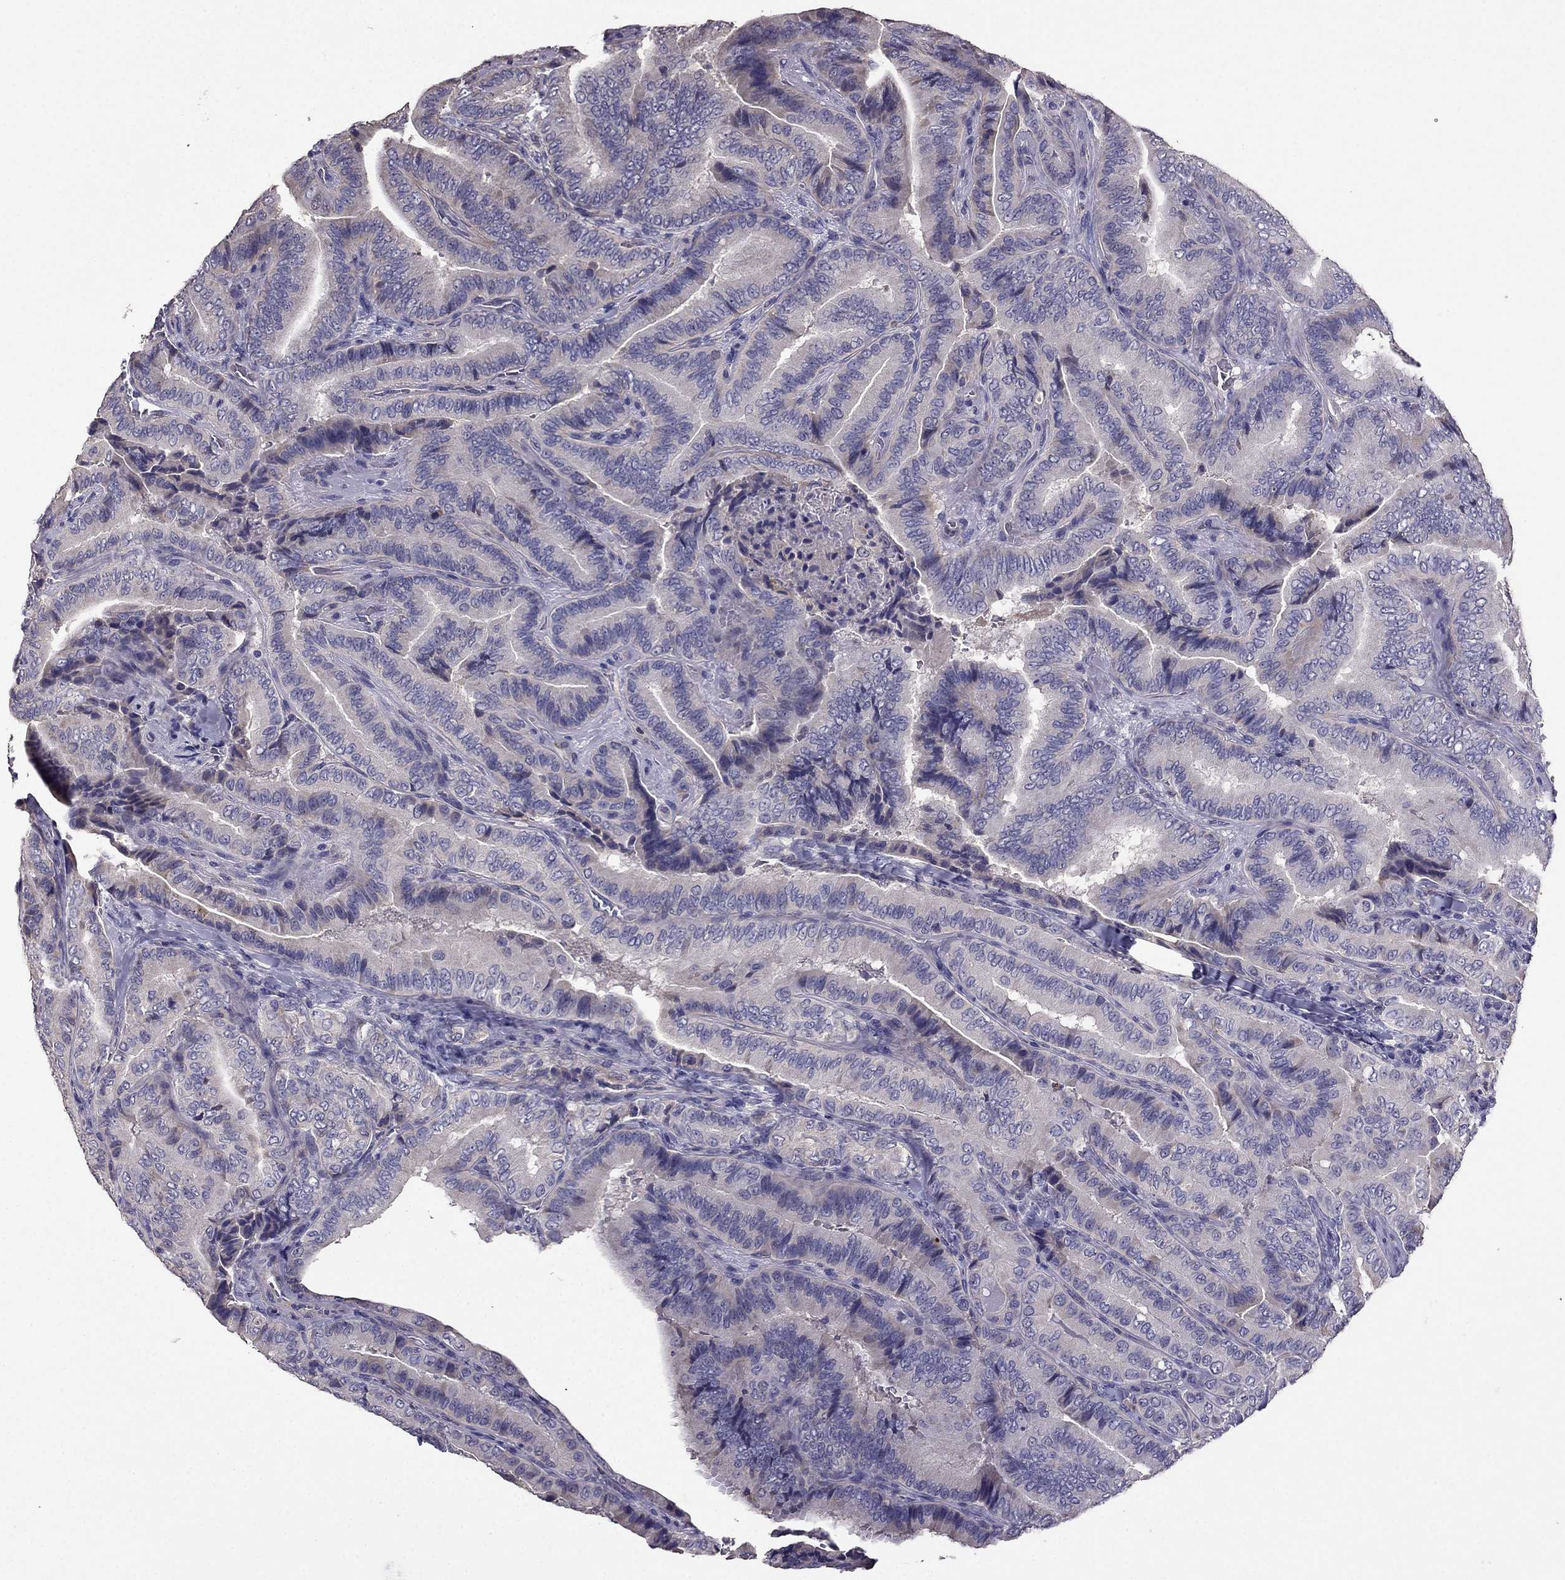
{"staining": {"intensity": "negative", "quantity": "none", "location": "none"}, "tissue": "thyroid cancer", "cell_type": "Tumor cells", "image_type": "cancer", "snomed": [{"axis": "morphology", "description": "Papillary adenocarcinoma, NOS"}, {"axis": "topography", "description": "Thyroid gland"}], "caption": "A high-resolution micrograph shows immunohistochemistry staining of thyroid papillary adenocarcinoma, which reveals no significant expression in tumor cells.", "gene": "CDH9", "patient": {"sex": "male", "age": 61}}